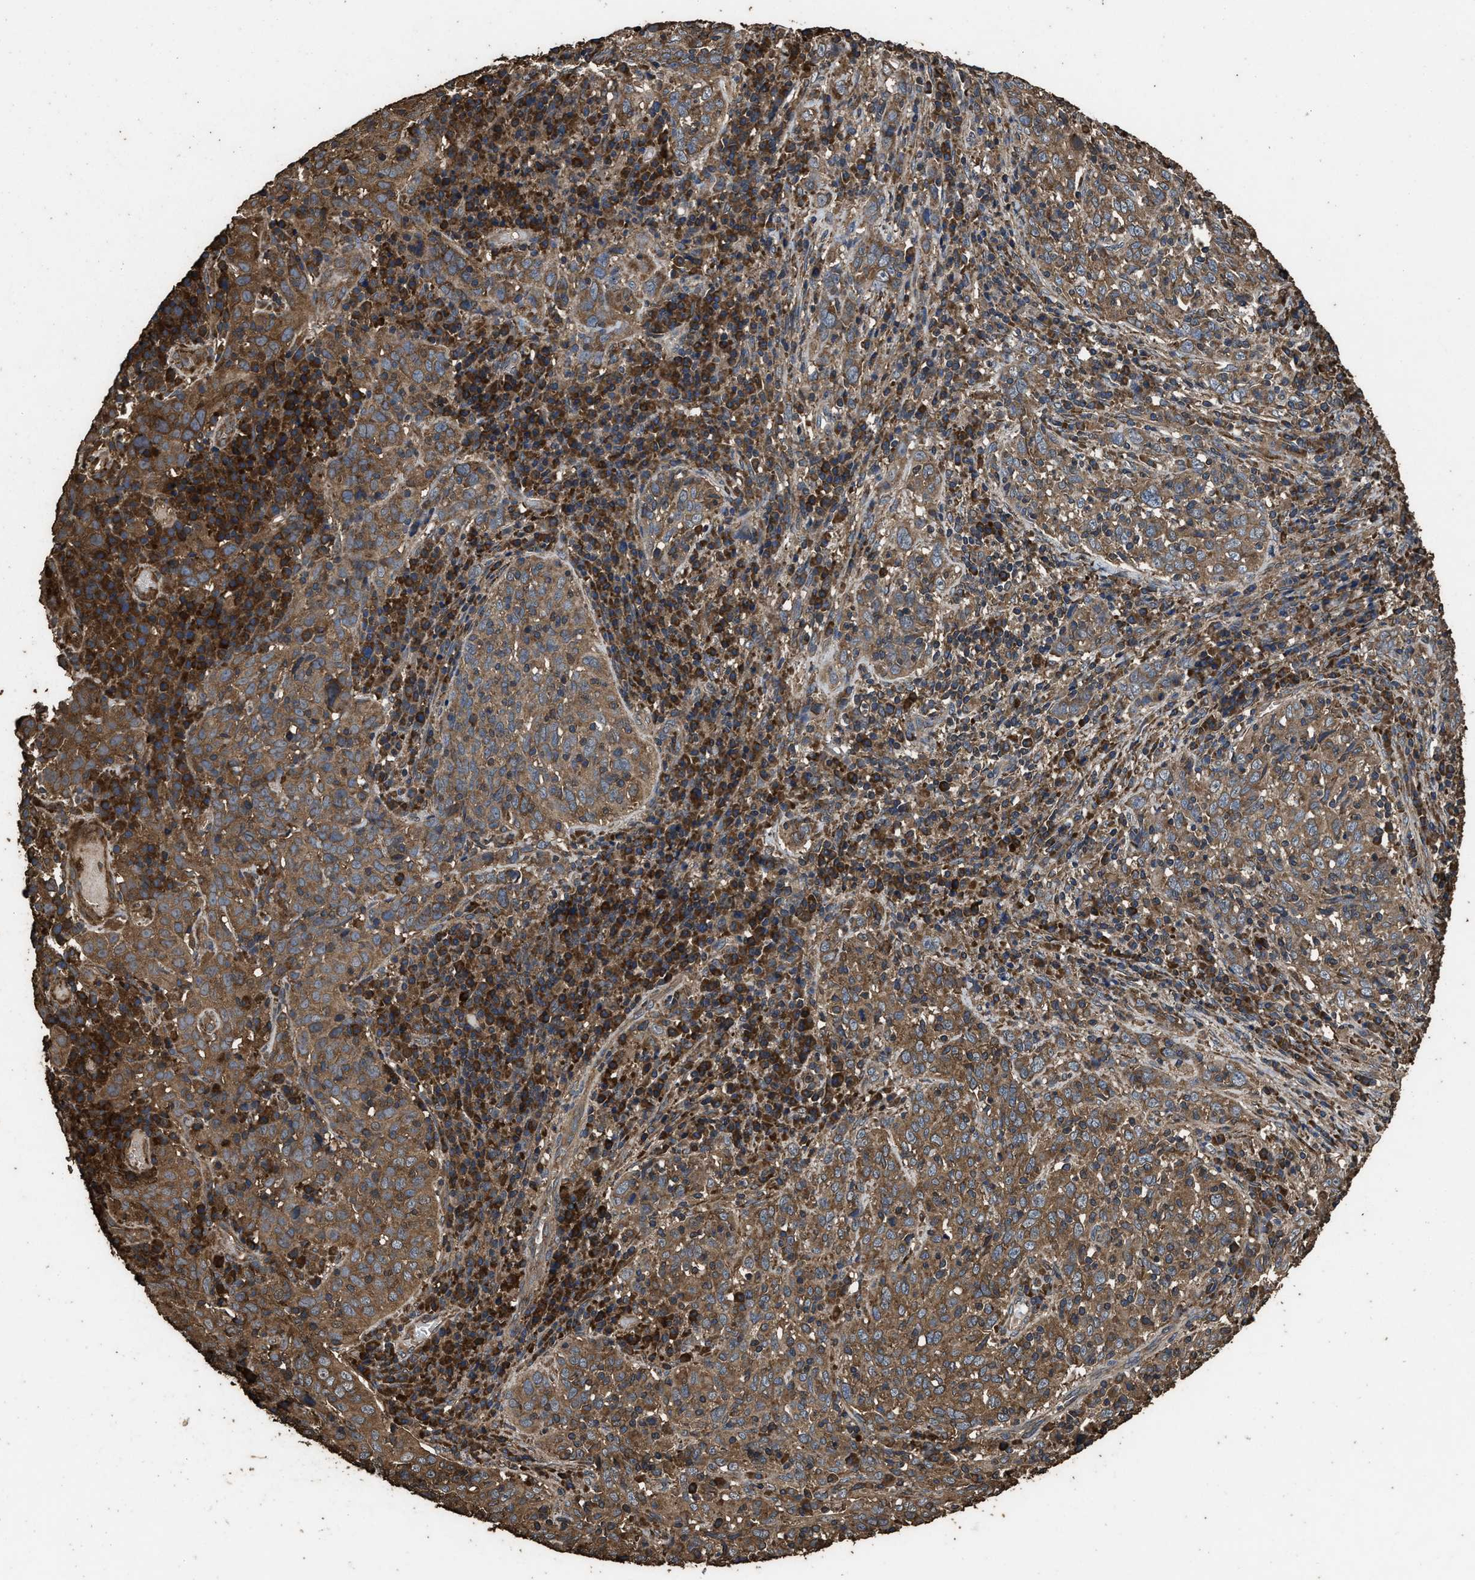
{"staining": {"intensity": "moderate", "quantity": ">75%", "location": "cytoplasmic/membranous"}, "tissue": "cervical cancer", "cell_type": "Tumor cells", "image_type": "cancer", "snomed": [{"axis": "morphology", "description": "Squamous cell carcinoma, NOS"}, {"axis": "topography", "description": "Cervix"}], "caption": "Human cervical cancer (squamous cell carcinoma) stained with a brown dye demonstrates moderate cytoplasmic/membranous positive staining in about >75% of tumor cells.", "gene": "ZMYND19", "patient": {"sex": "female", "age": 46}}